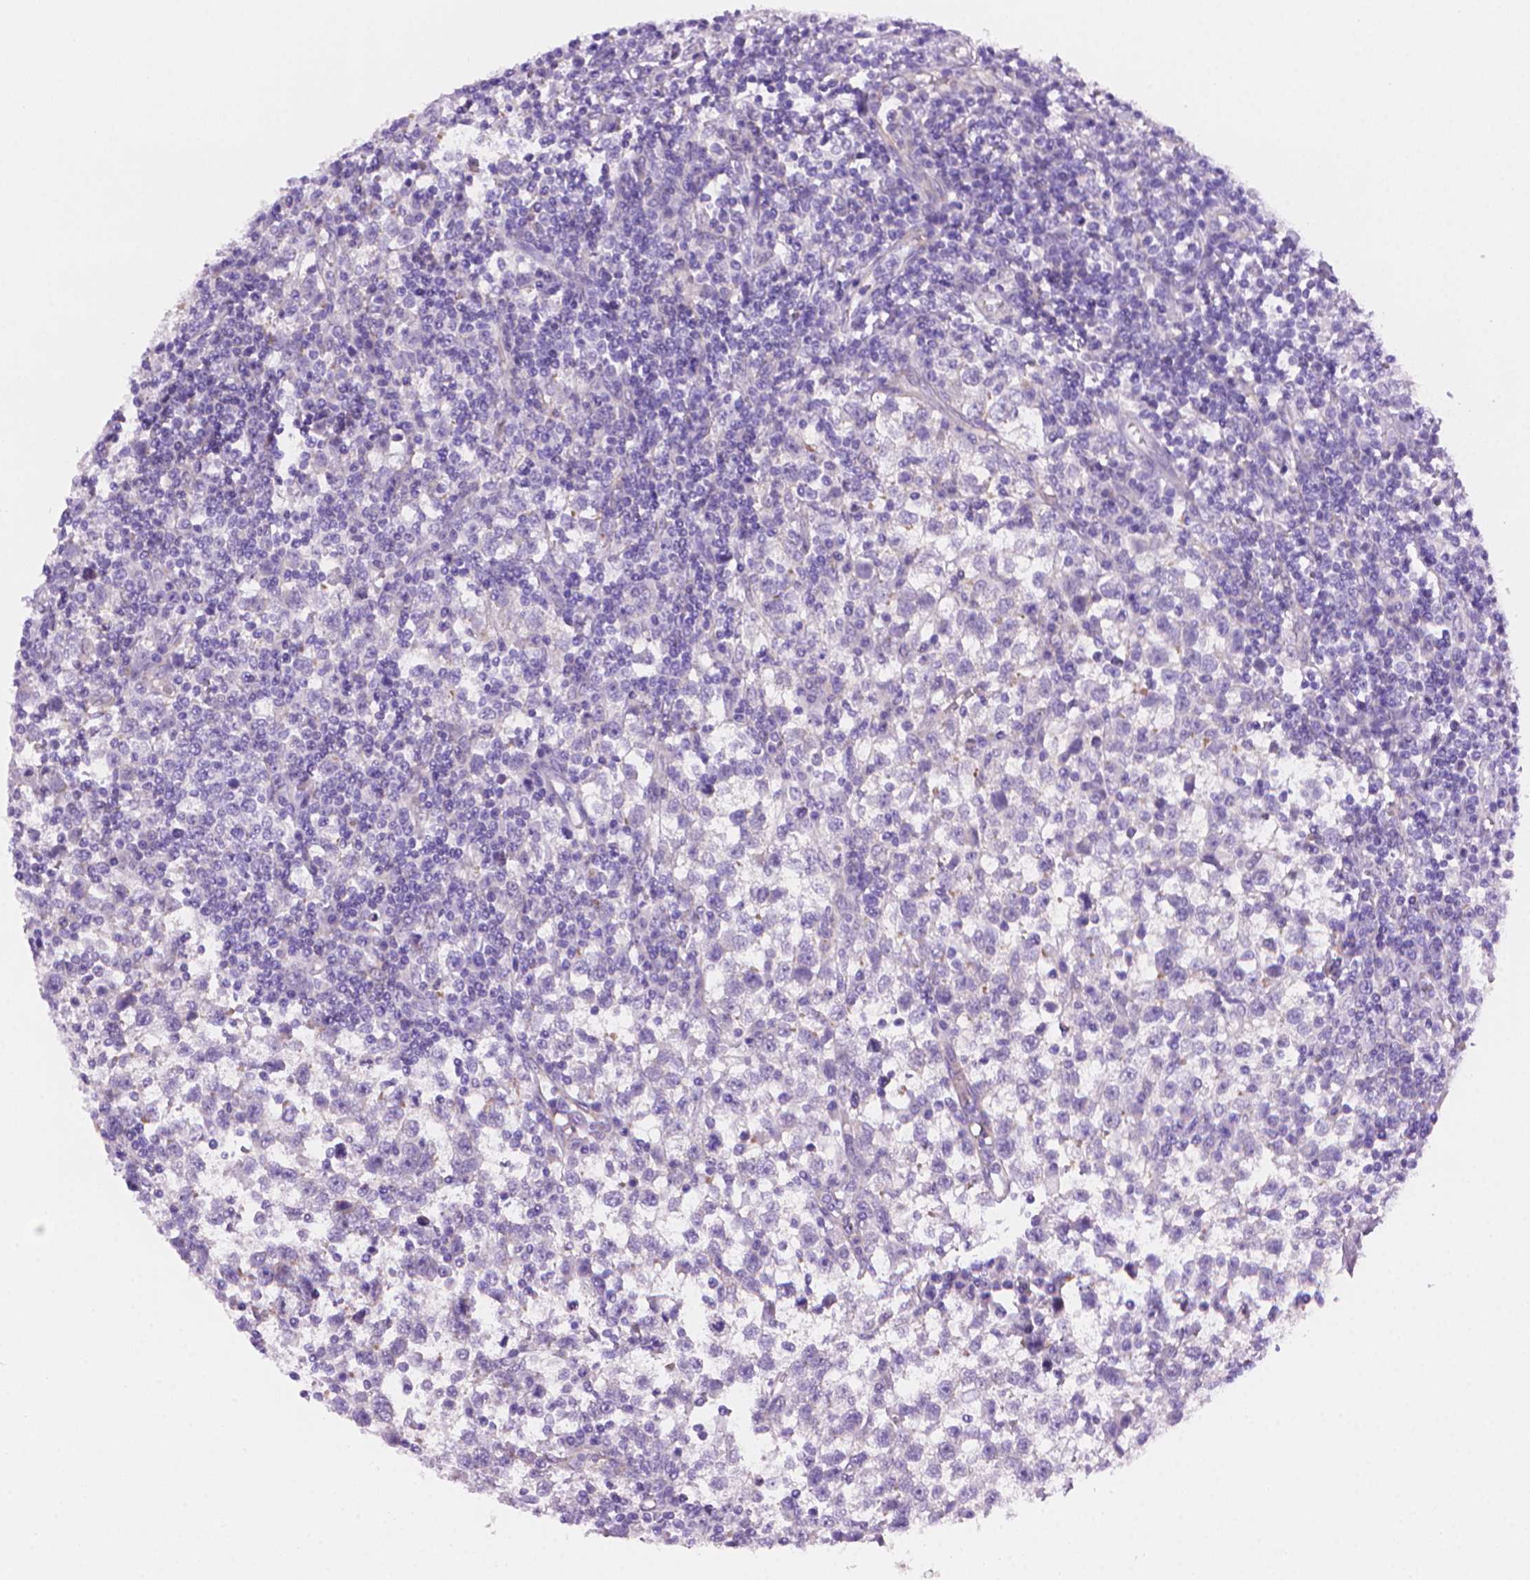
{"staining": {"intensity": "negative", "quantity": "none", "location": "none"}, "tissue": "testis cancer", "cell_type": "Tumor cells", "image_type": "cancer", "snomed": [{"axis": "morphology", "description": "Seminoma, NOS"}, {"axis": "topography", "description": "Testis"}], "caption": "Immunohistochemistry (IHC) micrograph of human testis cancer (seminoma) stained for a protein (brown), which demonstrates no staining in tumor cells.", "gene": "AMMECR1", "patient": {"sex": "male", "age": 34}}